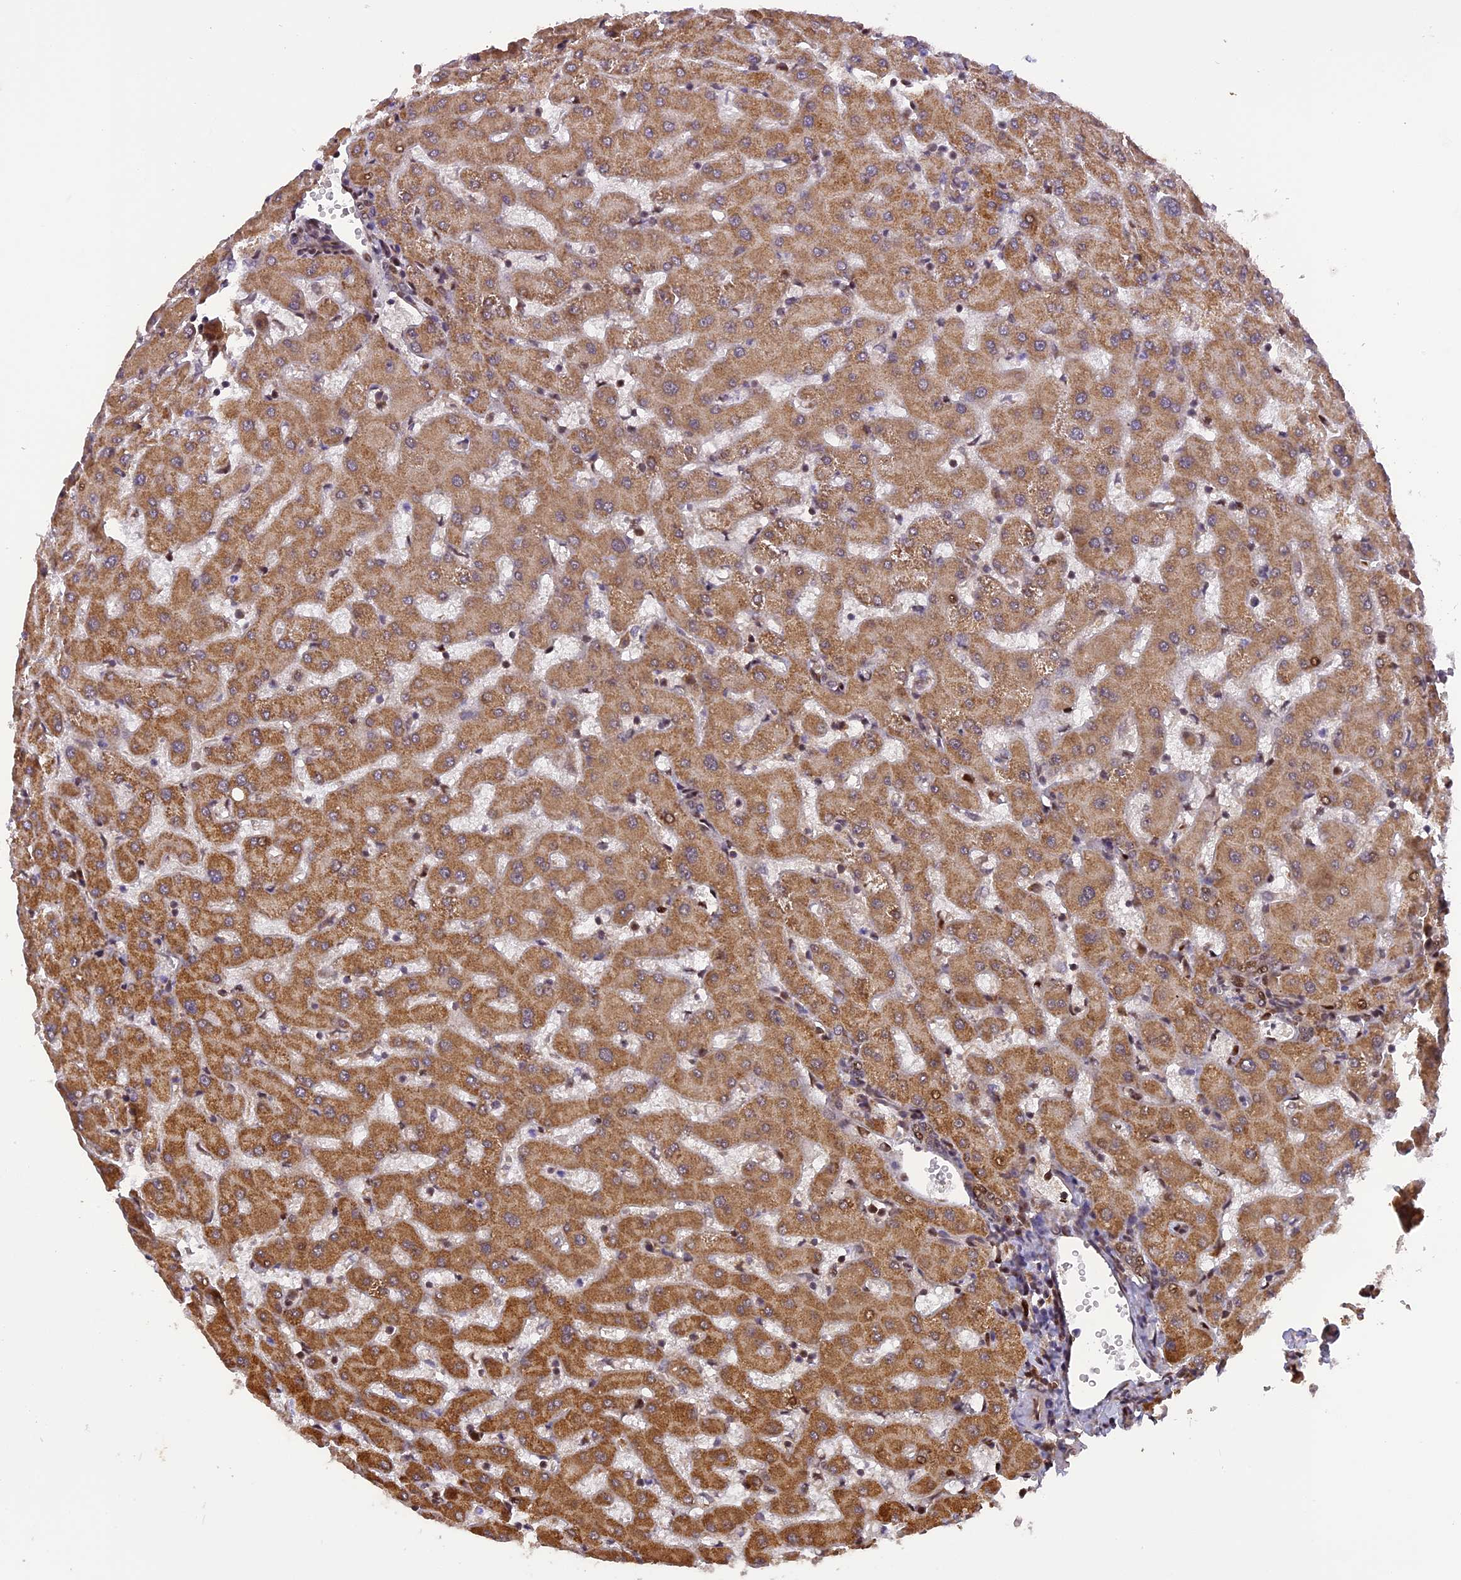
{"staining": {"intensity": "weak", "quantity": ">75%", "location": "cytoplasmic/membranous,nuclear"}, "tissue": "liver", "cell_type": "Cholangiocytes", "image_type": "normal", "snomed": [{"axis": "morphology", "description": "Normal tissue, NOS"}, {"axis": "topography", "description": "Liver"}], "caption": "Liver was stained to show a protein in brown. There is low levels of weak cytoplasmic/membranous,nuclear positivity in about >75% of cholangiocytes. (Brightfield microscopy of DAB IHC at high magnification).", "gene": "MICALL1", "patient": {"sex": "female", "age": 63}}